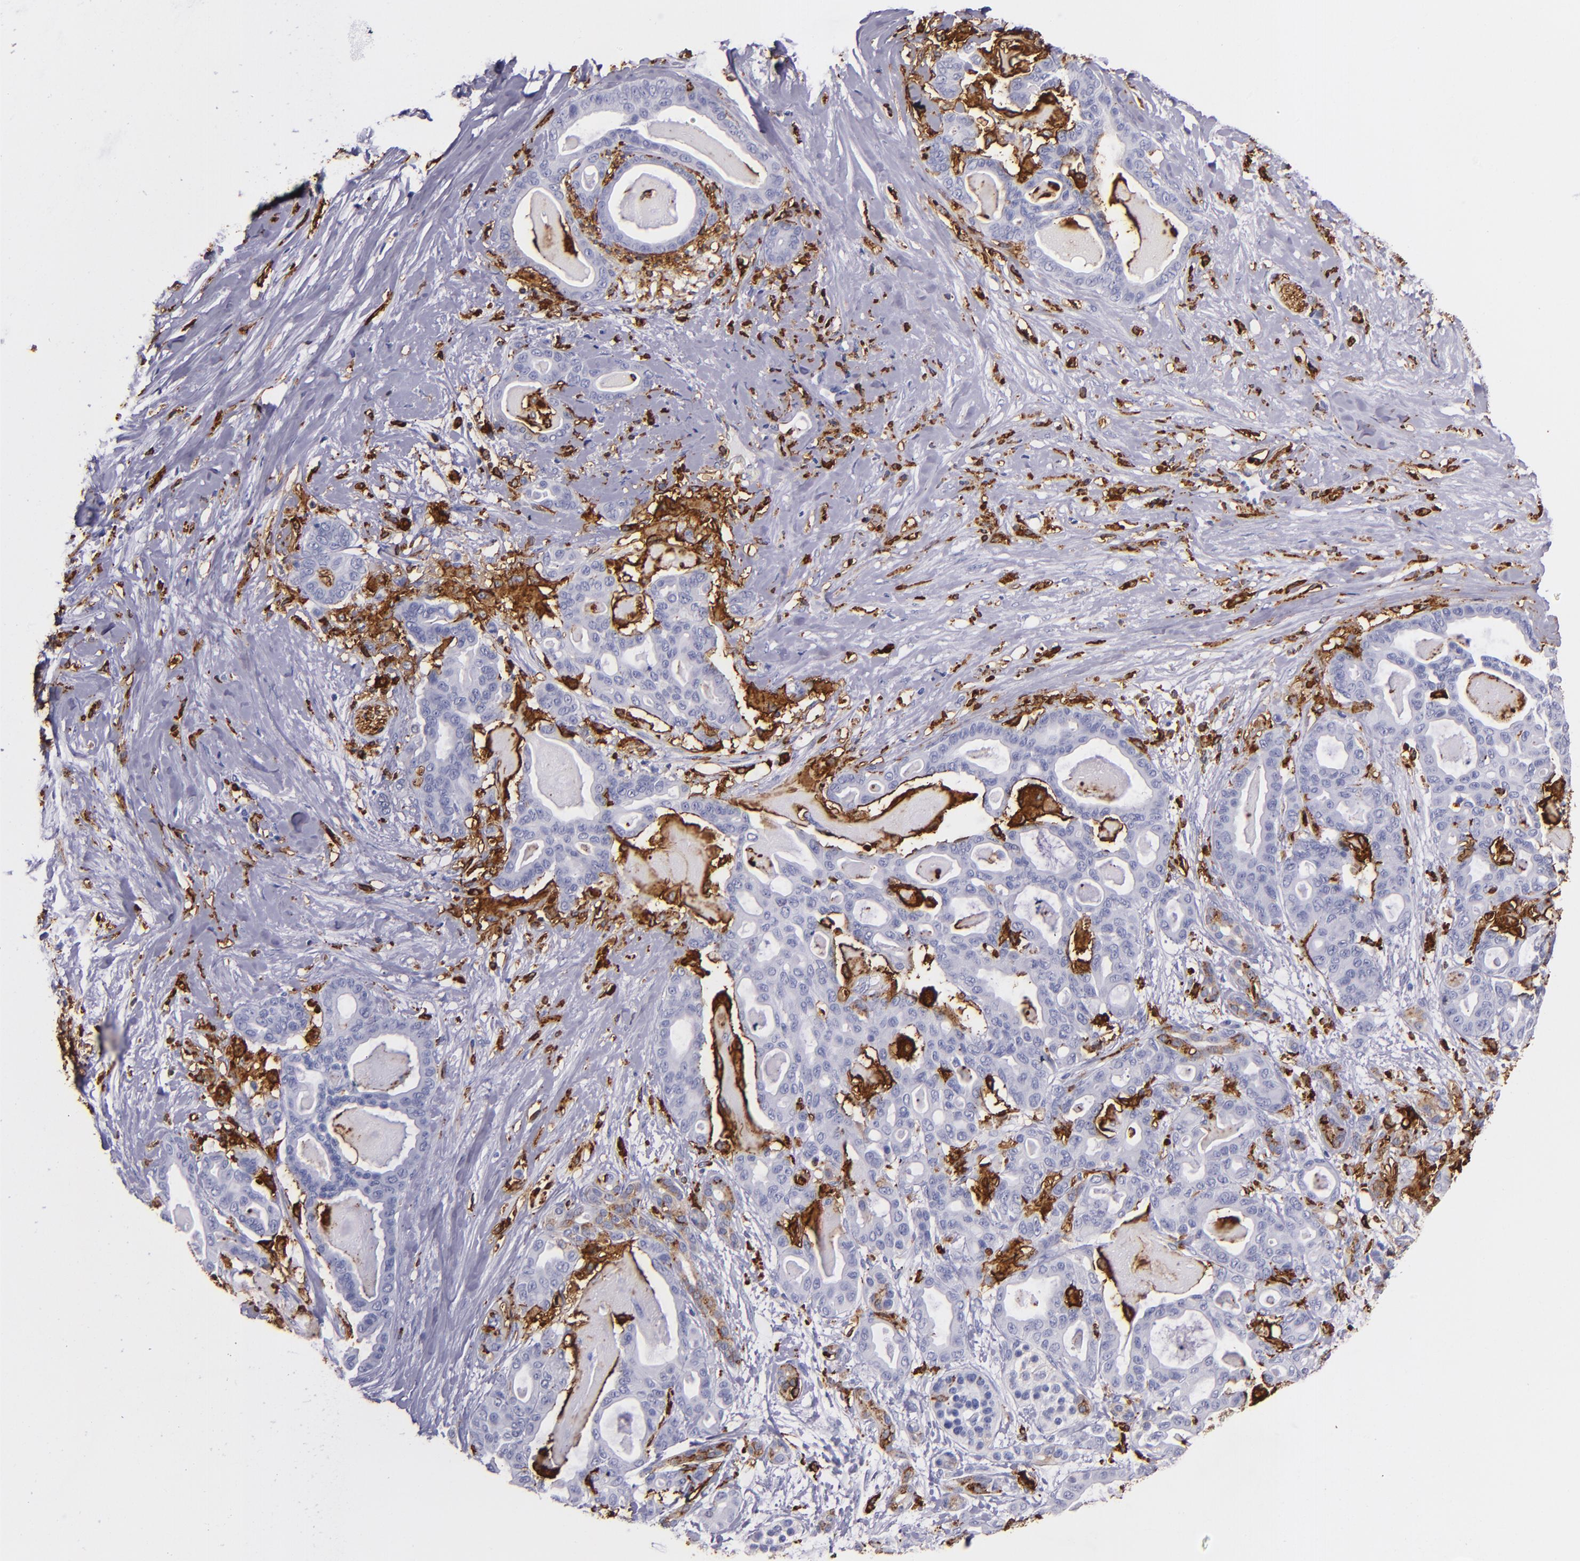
{"staining": {"intensity": "weak", "quantity": ">75%", "location": "cytoplasmic/membranous"}, "tissue": "pancreatic cancer", "cell_type": "Tumor cells", "image_type": "cancer", "snomed": [{"axis": "morphology", "description": "Adenocarcinoma, NOS"}, {"axis": "topography", "description": "Pancreas"}], "caption": "A photomicrograph showing weak cytoplasmic/membranous expression in approximately >75% of tumor cells in pancreatic cancer (adenocarcinoma), as visualized by brown immunohistochemical staining.", "gene": "HLA-DRA", "patient": {"sex": "male", "age": 63}}